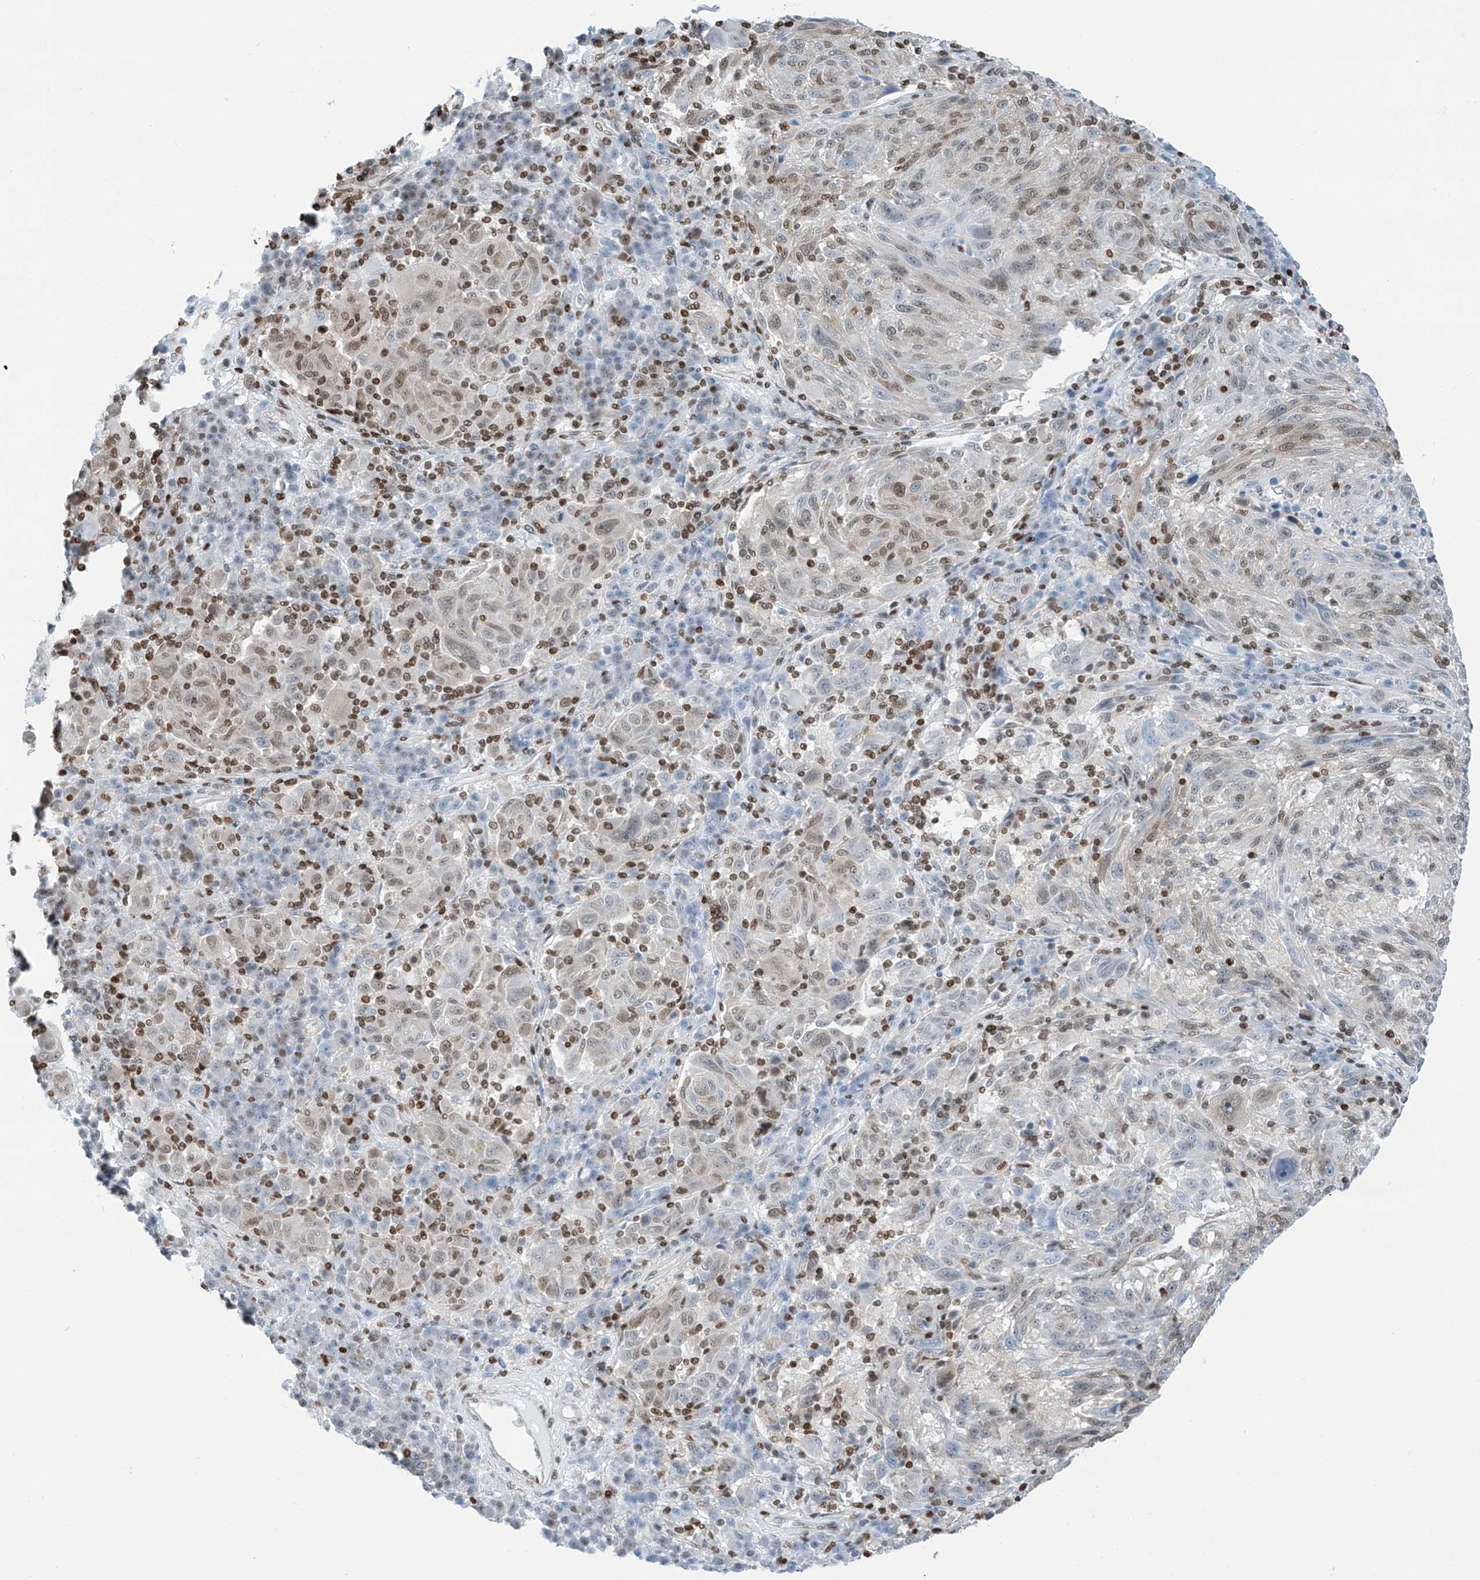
{"staining": {"intensity": "weak", "quantity": "<25%", "location": "nuclear"}, "tissue": "melanoma", "cell_type": "Tumor cells", "image_type": "cancer", "snomed": [{"axis": "morphology", "description": "Malignant melanoma, NOS"}, {"axis": "topography", "description": "Skin"}], "caption": "Histopathology image shows no significant protein expression in tumor cells of malignant melanoma.", "gene": "SARNP", "patient": {"sex": "male", "age": 53}}